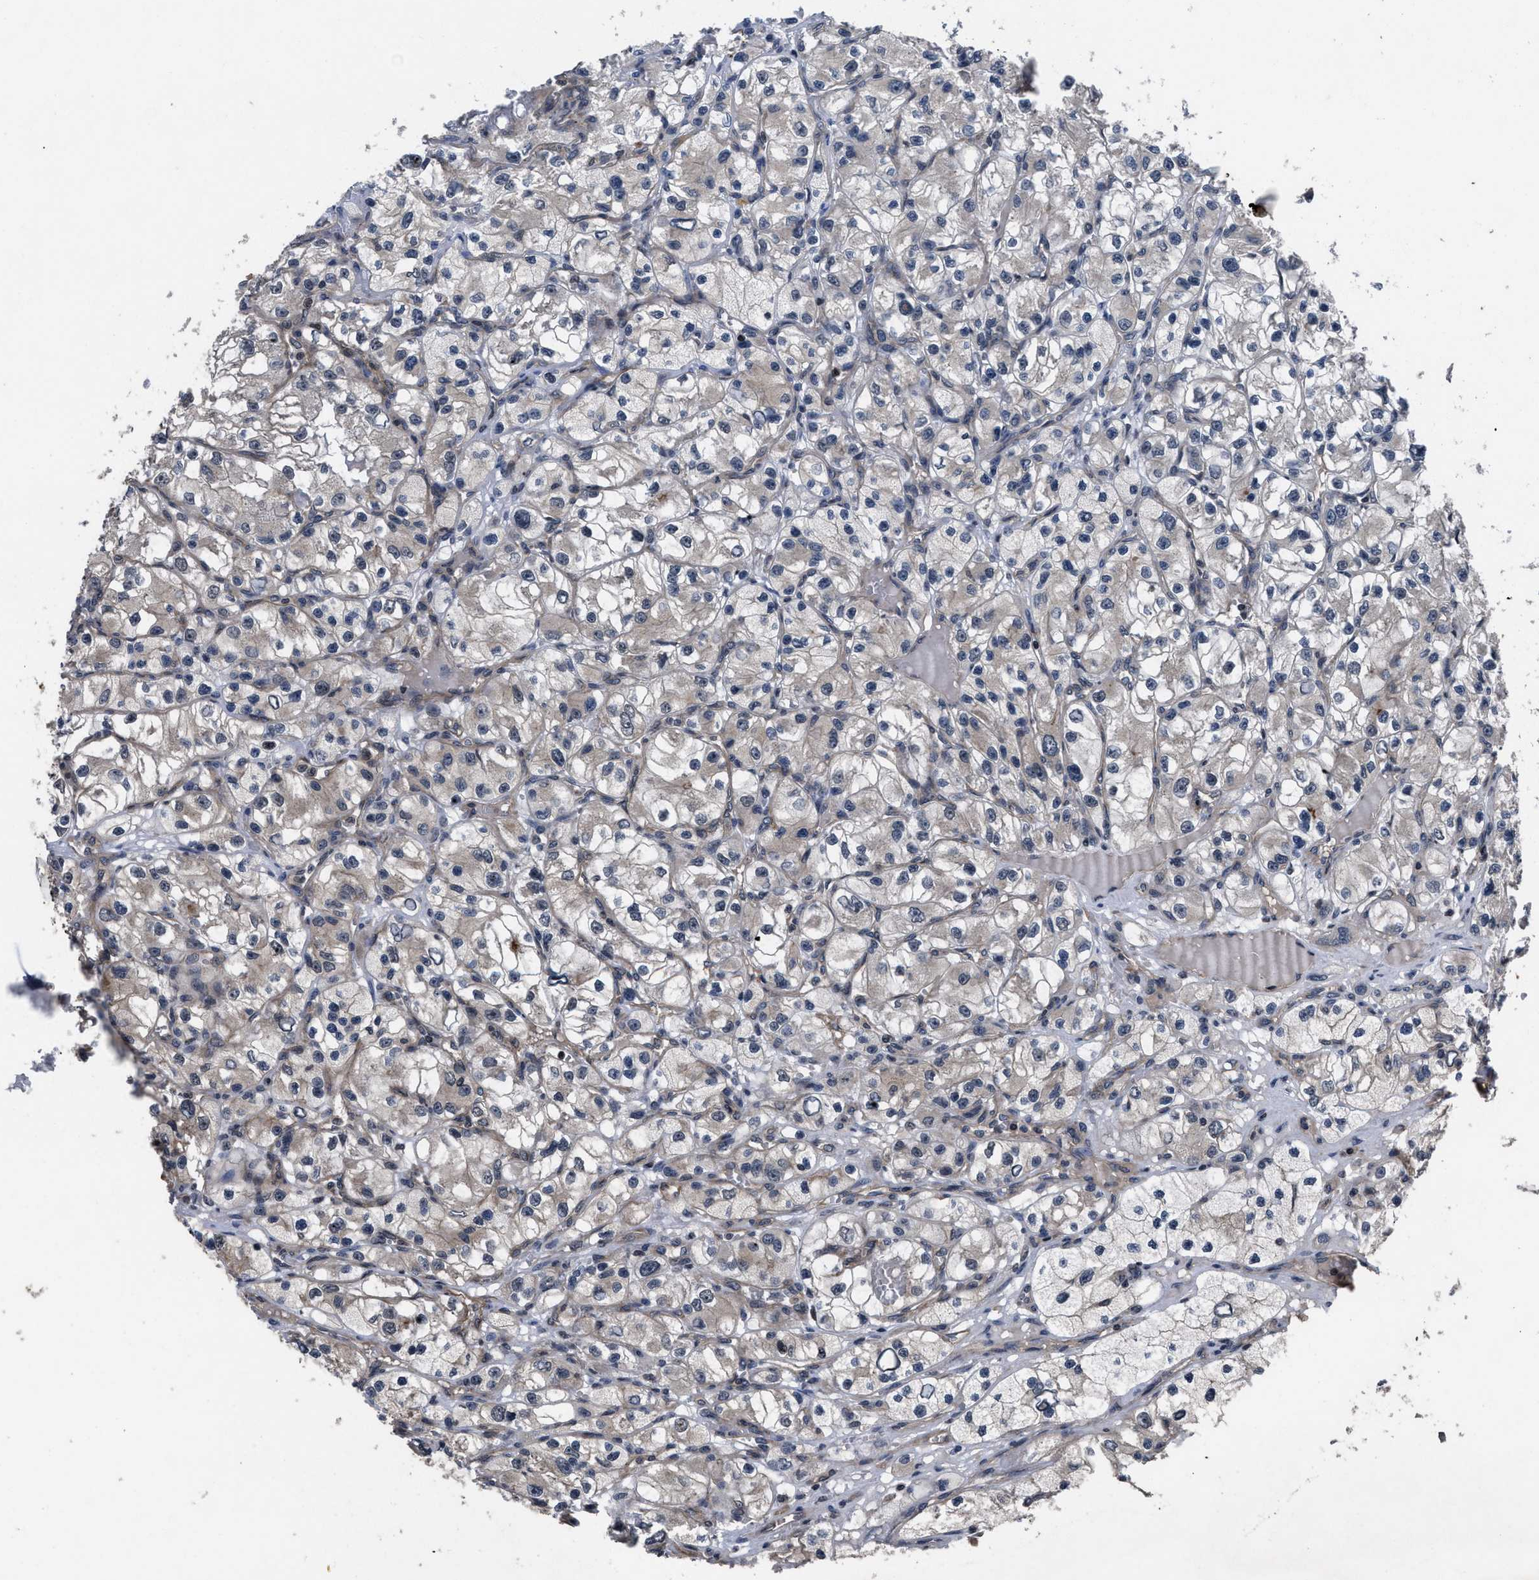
{"staining": {"intensity": "weak", "quantity": "<25%", "location": "cytoplasmic/membranous"}, "tissue": "renal cancer", "cell_type": "Tumor cells", "image_type": "cancer", "snomed": [{"axis": "morphology", "description": "Adenocarcinoma, NOS"}, {"axis": "topography", "description": "Kidney"}], "caption": "There is no significant staining in tumor cells of adenocarcinoma (renal).", "gene": "DNAJC14", "patient": {"sex": "female", "age": 57}}